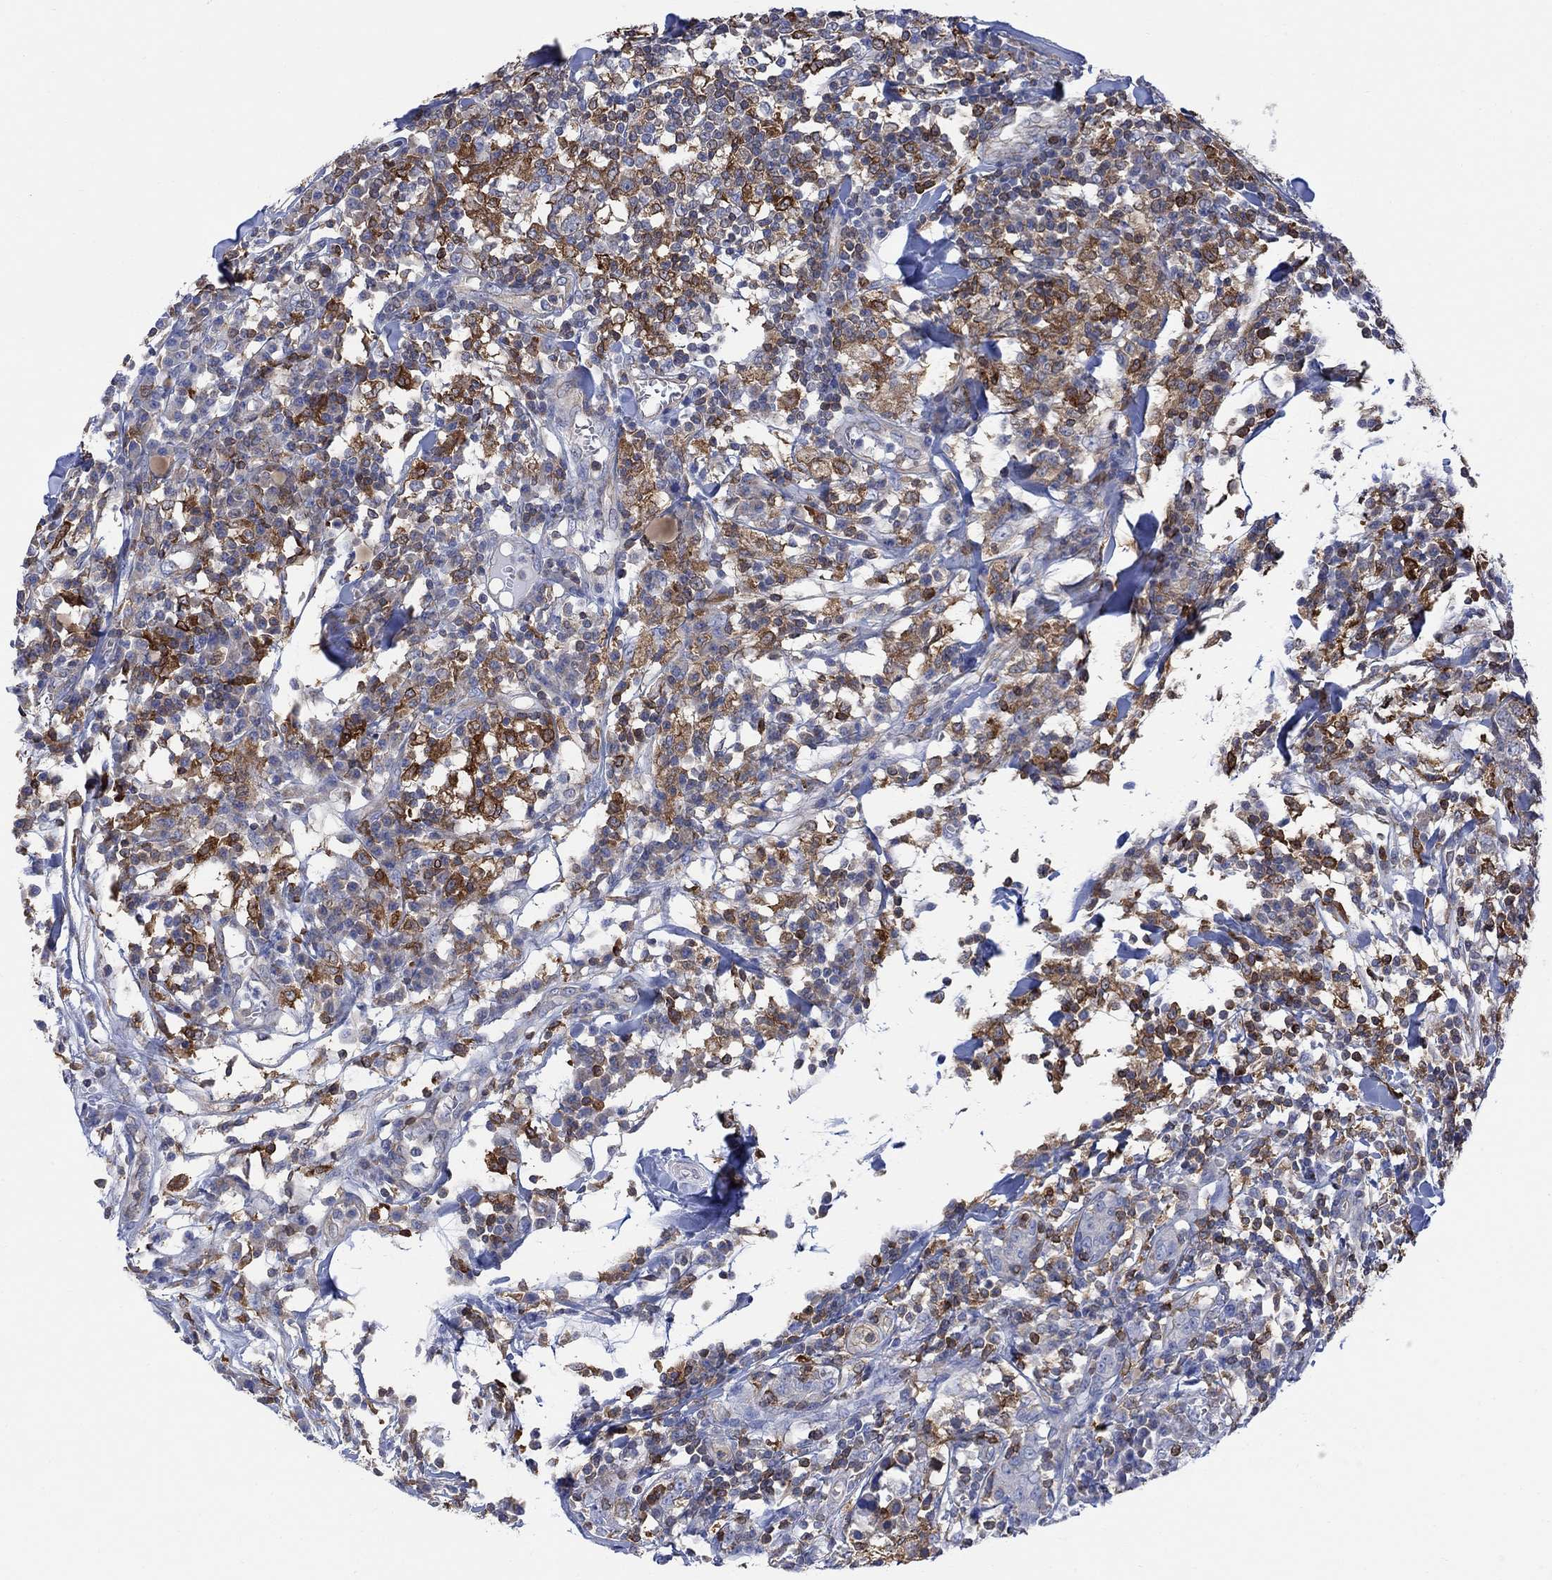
{"staining": {"intensity": "negative", "quantity": "none", "location": "none"}, "tissue": "breast cancer", "cell_type": "Tumor cells", "image_type": "cancer", "snomed": [{"axis": "morphology", "description": "Duct carcinoma"}, {"axis": "topography", "description": "Breast"}], "caption": "There is no significant expression in tumor cells of infiltrating ductal carcinoma (breast).", "gene": "GBP5", "patient": {"sex": "female", "age": 30}}